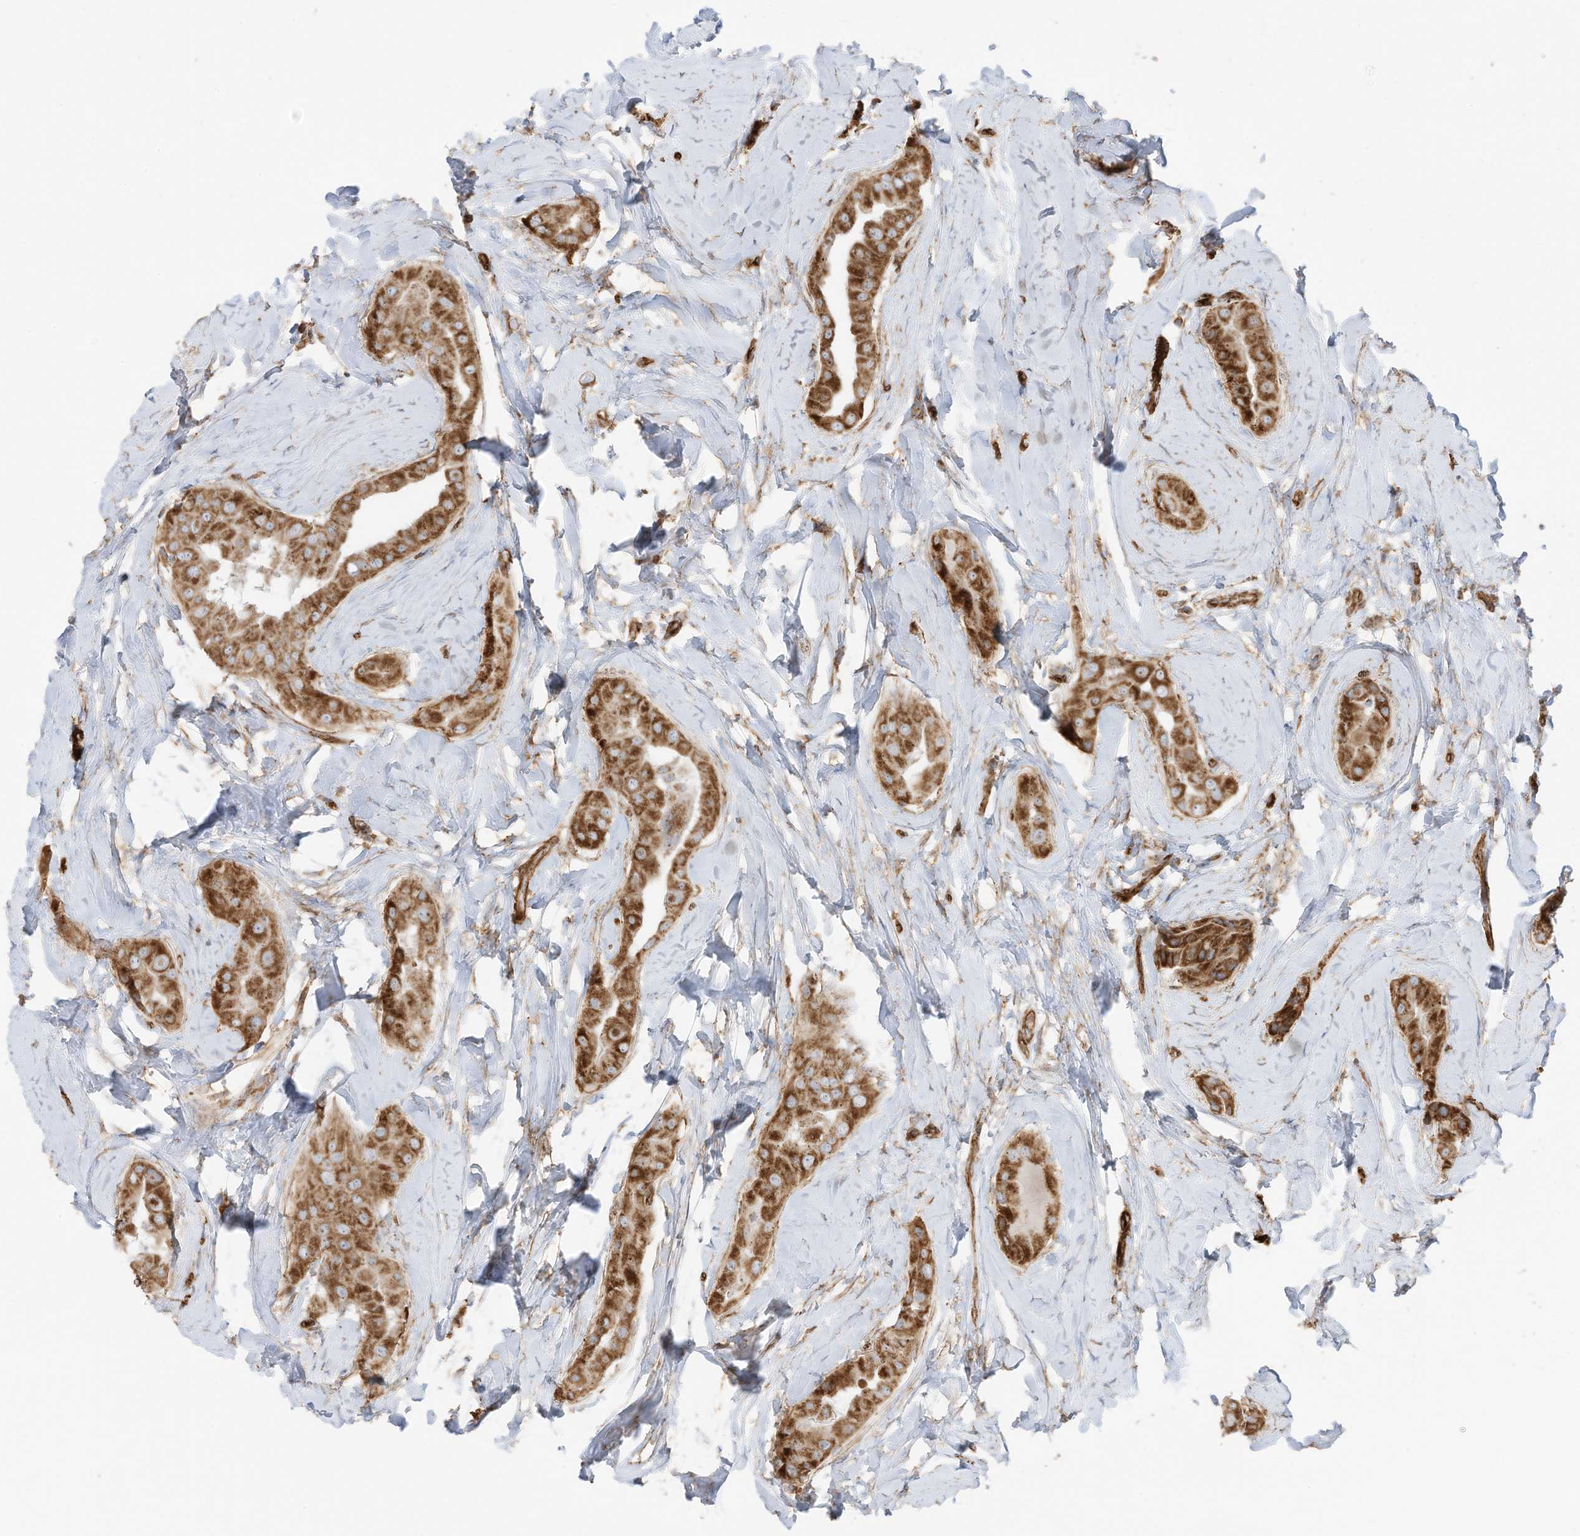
{"staining": {"intensity": "strong", "quantity": ">75%", "location": "cytoplasmic/membranous"}, "tissue": "thyroid cancer", "cell_type": "Tumor cells", "image_type": "cancer", "snomed": [{"axis": "morphology", "description": "Papillary adenocarcinoma, NOS"}, {"axis": "topography", "description": "Thyroid gland"}], "caption": "DAB immunohistochemical staining of papillary adenocarcinoma (thyroid) exhibits strong cytoplasmic/membranous protein expression in approximately >75% of tumor cells. (DAB IHC, brown staining for protein, blue staining for nuclei).", "gene": "ABCB7", "patient": {"sex": "male", "age": 33}}